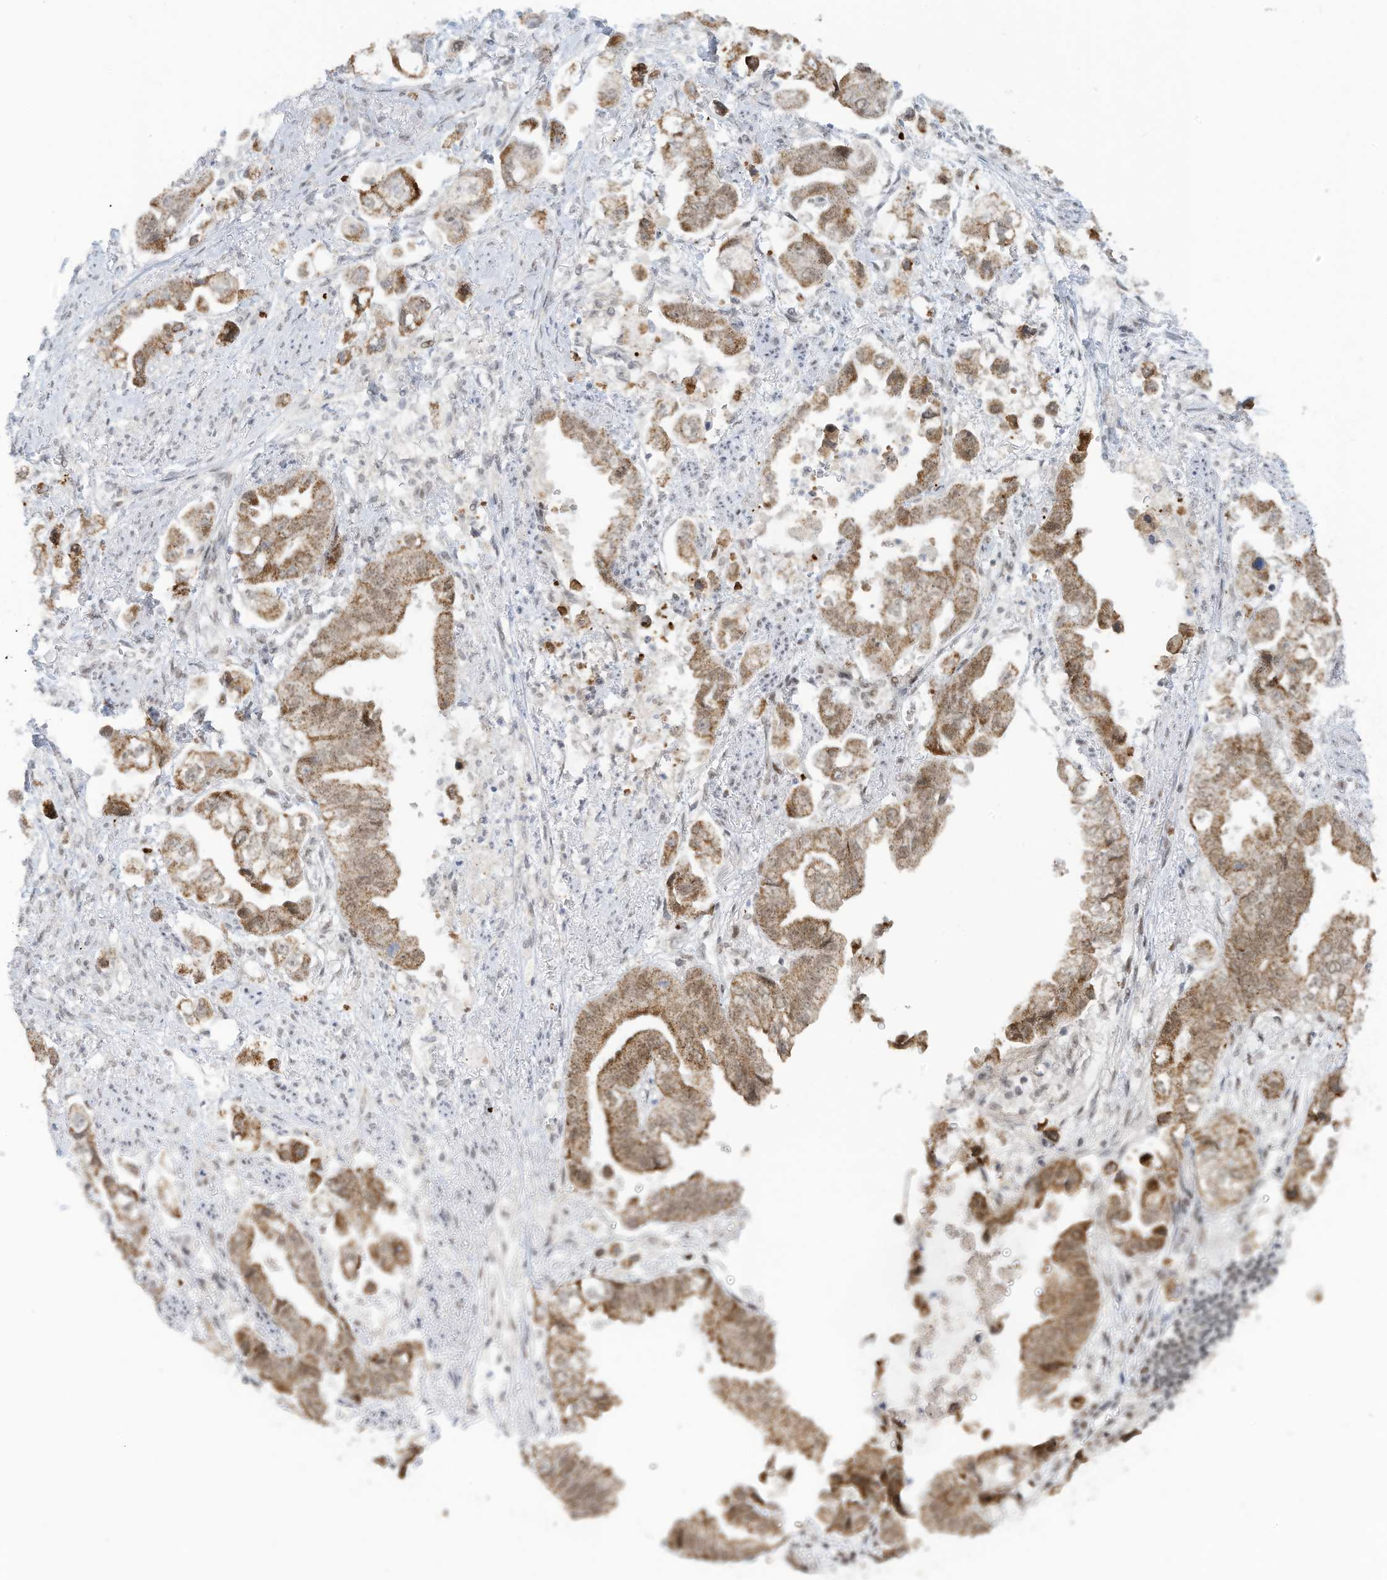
{"staining": {"intensity": "moderate", "quantity": ">75%", "location": "cytoplasmic/membranous"}, "tissue": "stomach cancer", "cell_type": "Tumor cells", "image_type": "cancer", "snomed": [{"axis": "morphology", "description": "Adenocarcinoma, NOS"}, {"axis": "topography", "description": "Stomach"}], "caption": "Stomach cancer (adenocarcinoma) stained for a protein reveals moderate cytoplasmic/membranous positivity in tumor cells.", "gene": "ECT2L", "patient": {"sex": "male", "age": 62}}